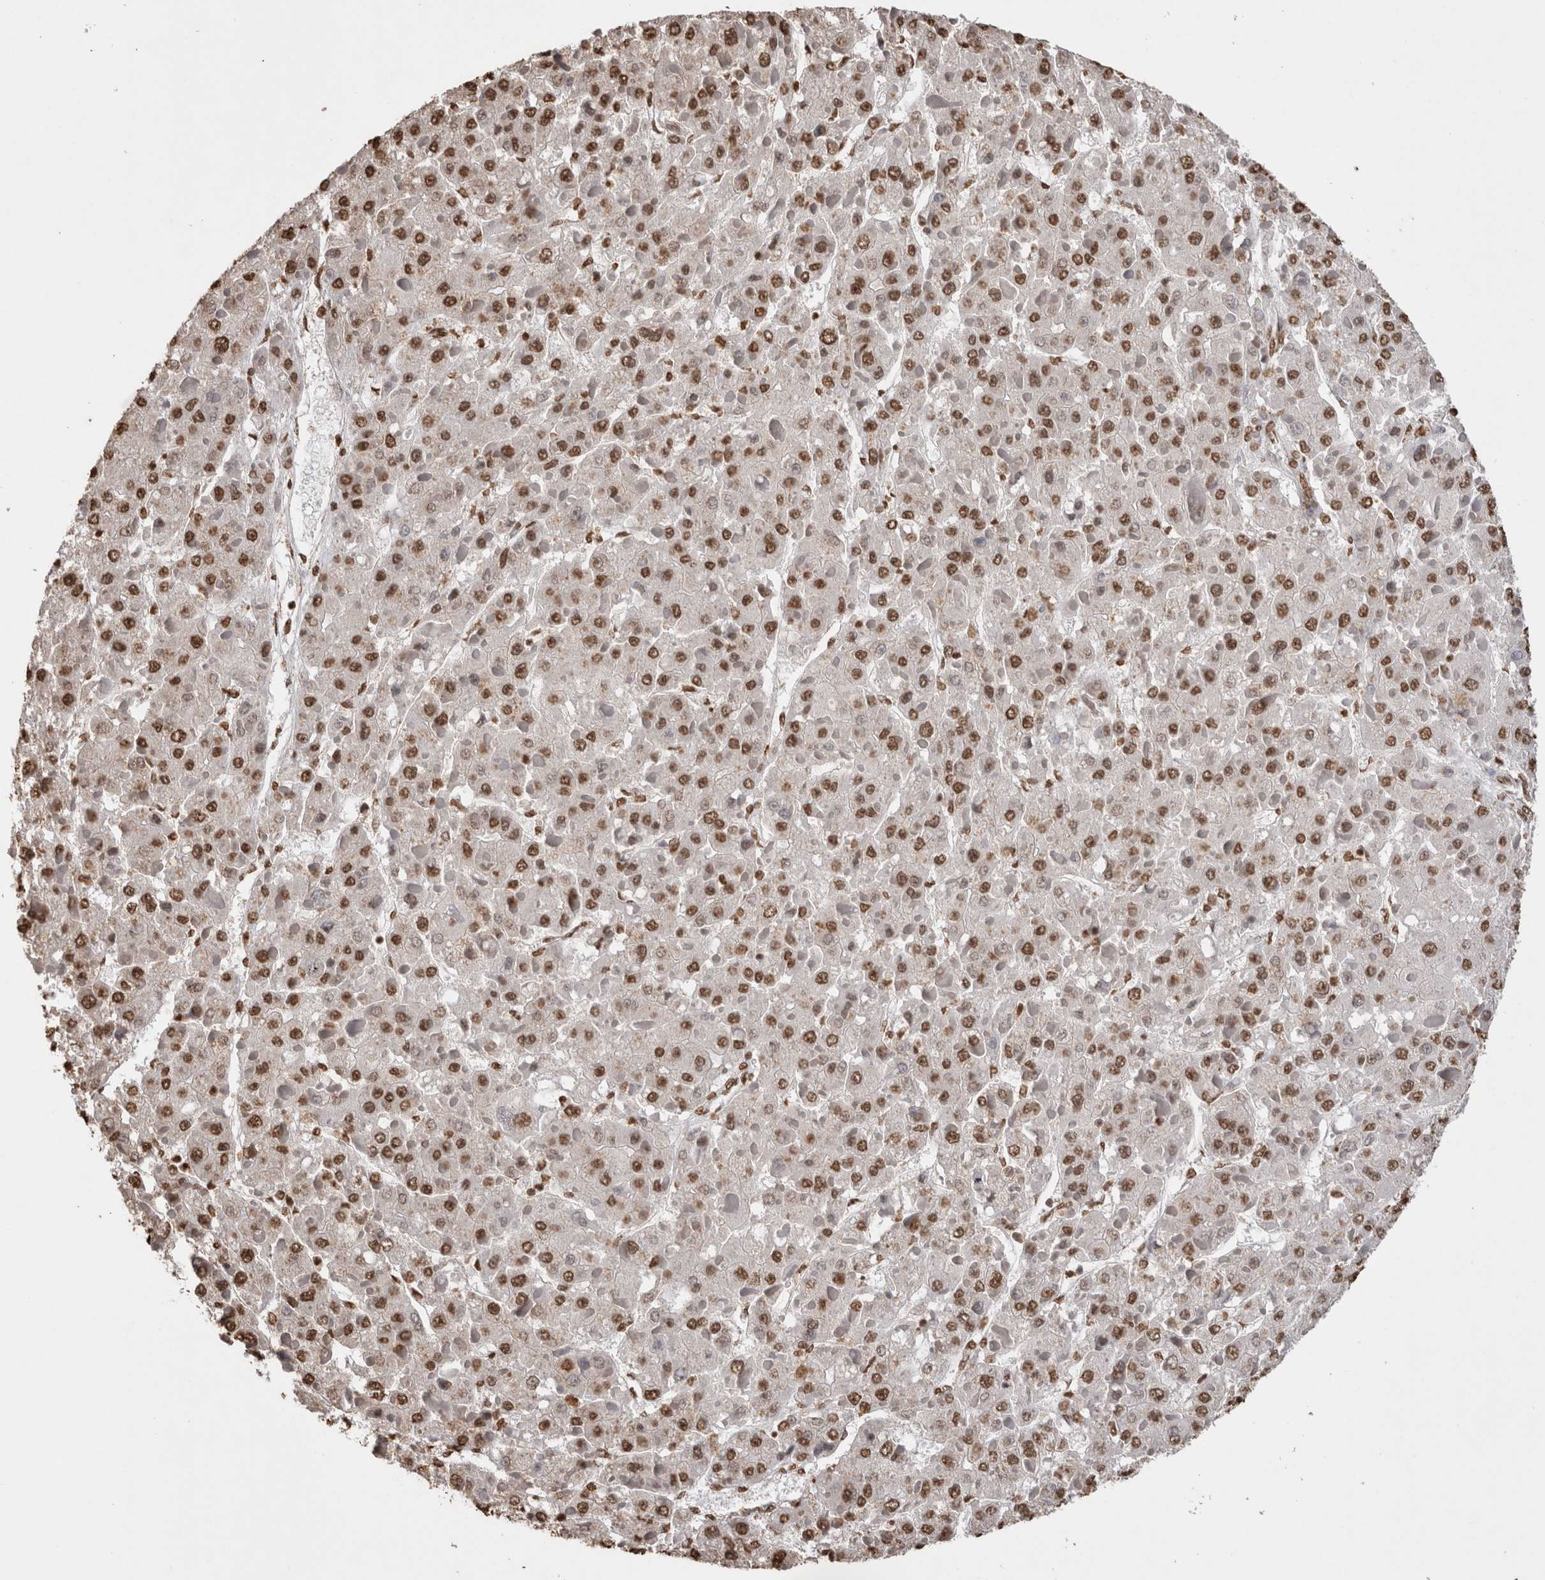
{"staining": {"intensity": "moderate", "quantity": ">75%", "location": "nuclear"}, "tissue": "liver cancer", "cell_type": "Tumor cells", "image_type": "cancer", "snomed": [{"axis": "morphology", "description": "Carcinoma, Hepatocellular, NOS"}, {"axis": "topography", "description": "Liver"}], "caption": "Protein expression analysis of hepatocellular carcinoma (liver) shows moderate nuclear positivity in approximately >75% of tumor cells.", "gene": "NTHL1", "patient": {"sex": "female", "age": 73}}